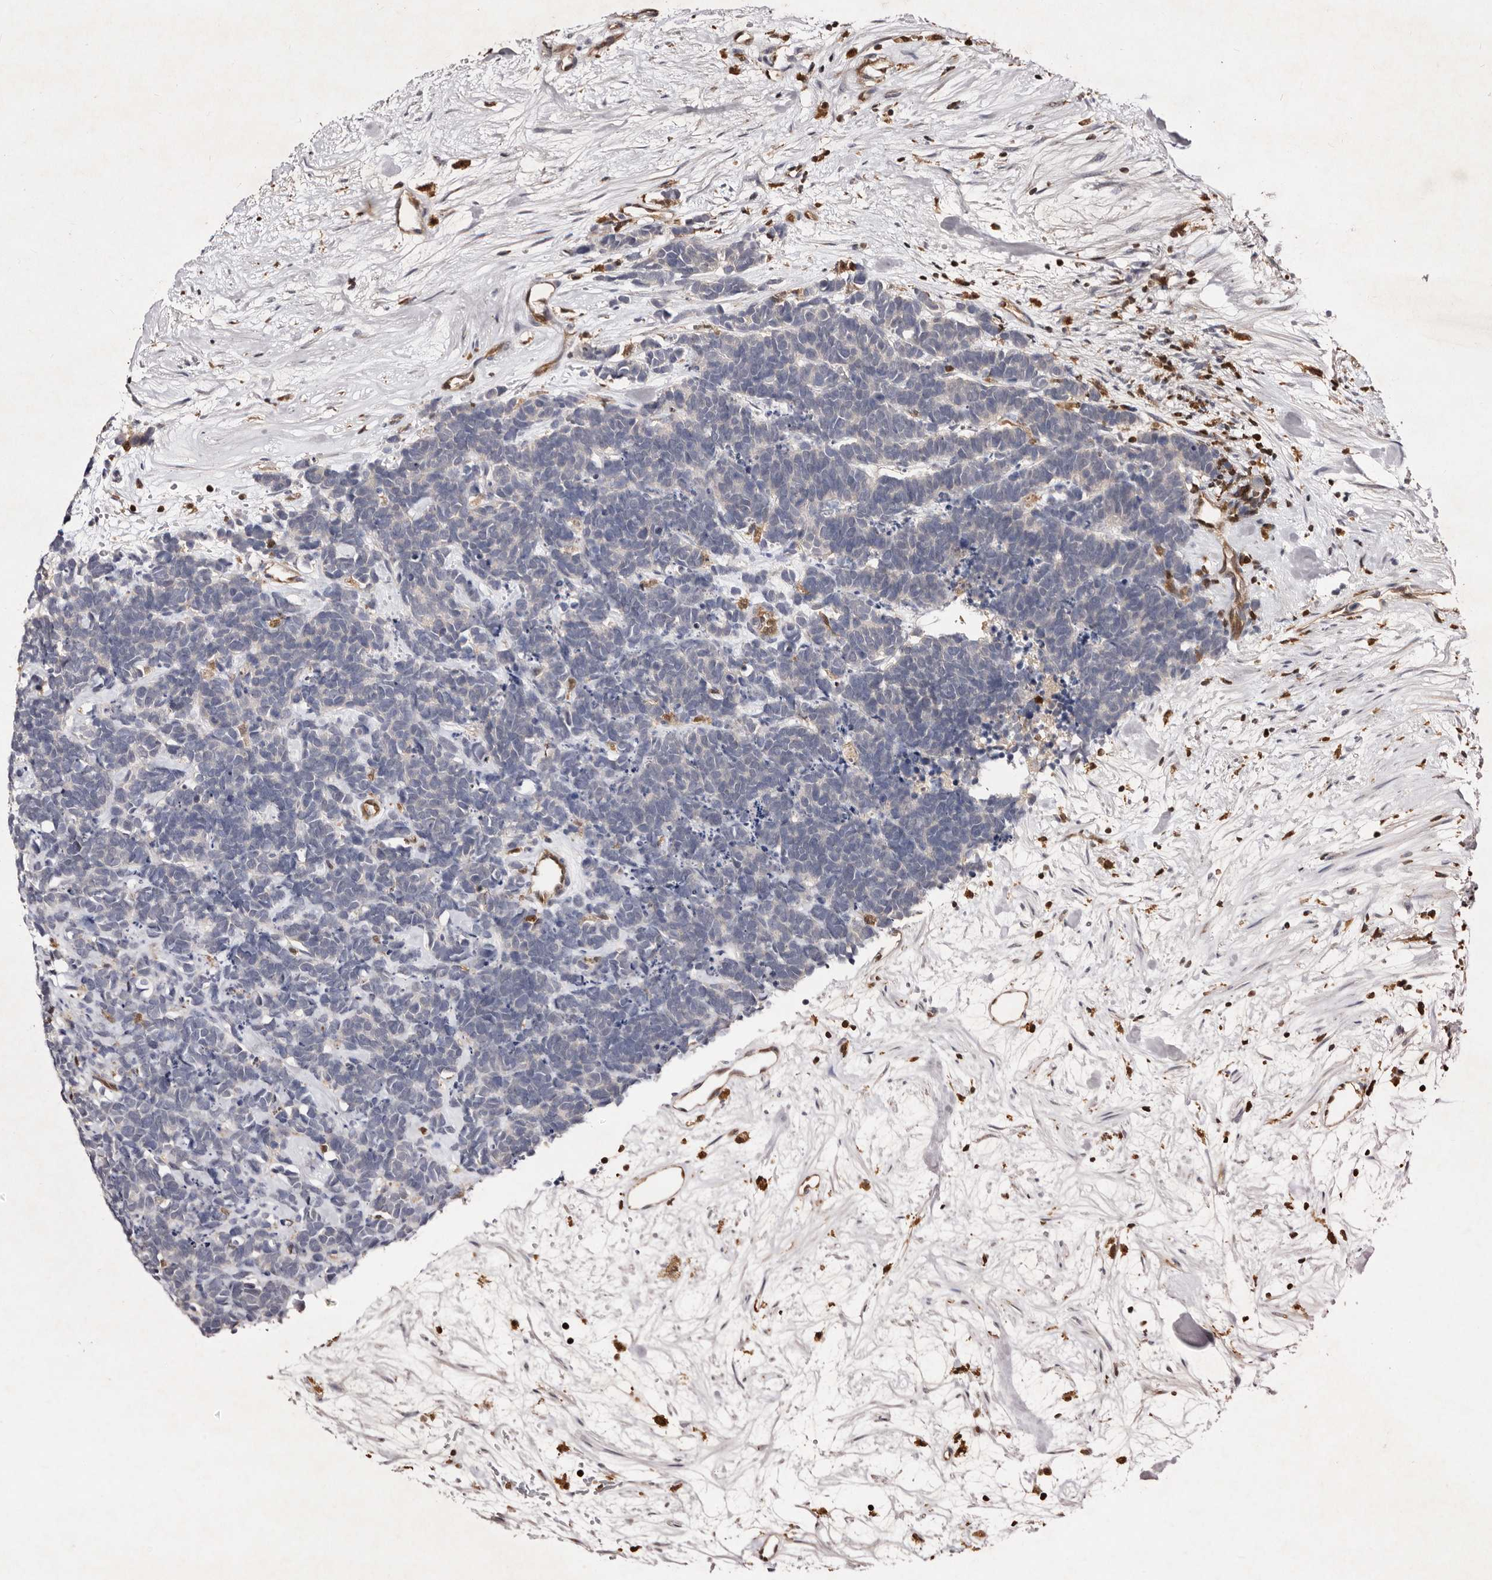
{"staining": {"intensity": "negative", "quantity": "none", "location": "none"}, "tissue": "carcinoid", "cell_type": "Tumor cells", "image_type": "cancer", "snomed": [{"axis": "morphology", "description": "Carcinoma, NOS"}, {"axis": "morphology", "description": "Carcinoid, malignant, NOS"}, {"axis": "topography", "description": "Urinary bladder"}], "caption": "There is no significant staining in tumor cells of carcinoid. (Immunohistochemistry, brightfield microscopy, high magnification).", "gene": "GIMAP4", "patient": {"sex": "male", "age": 57}}